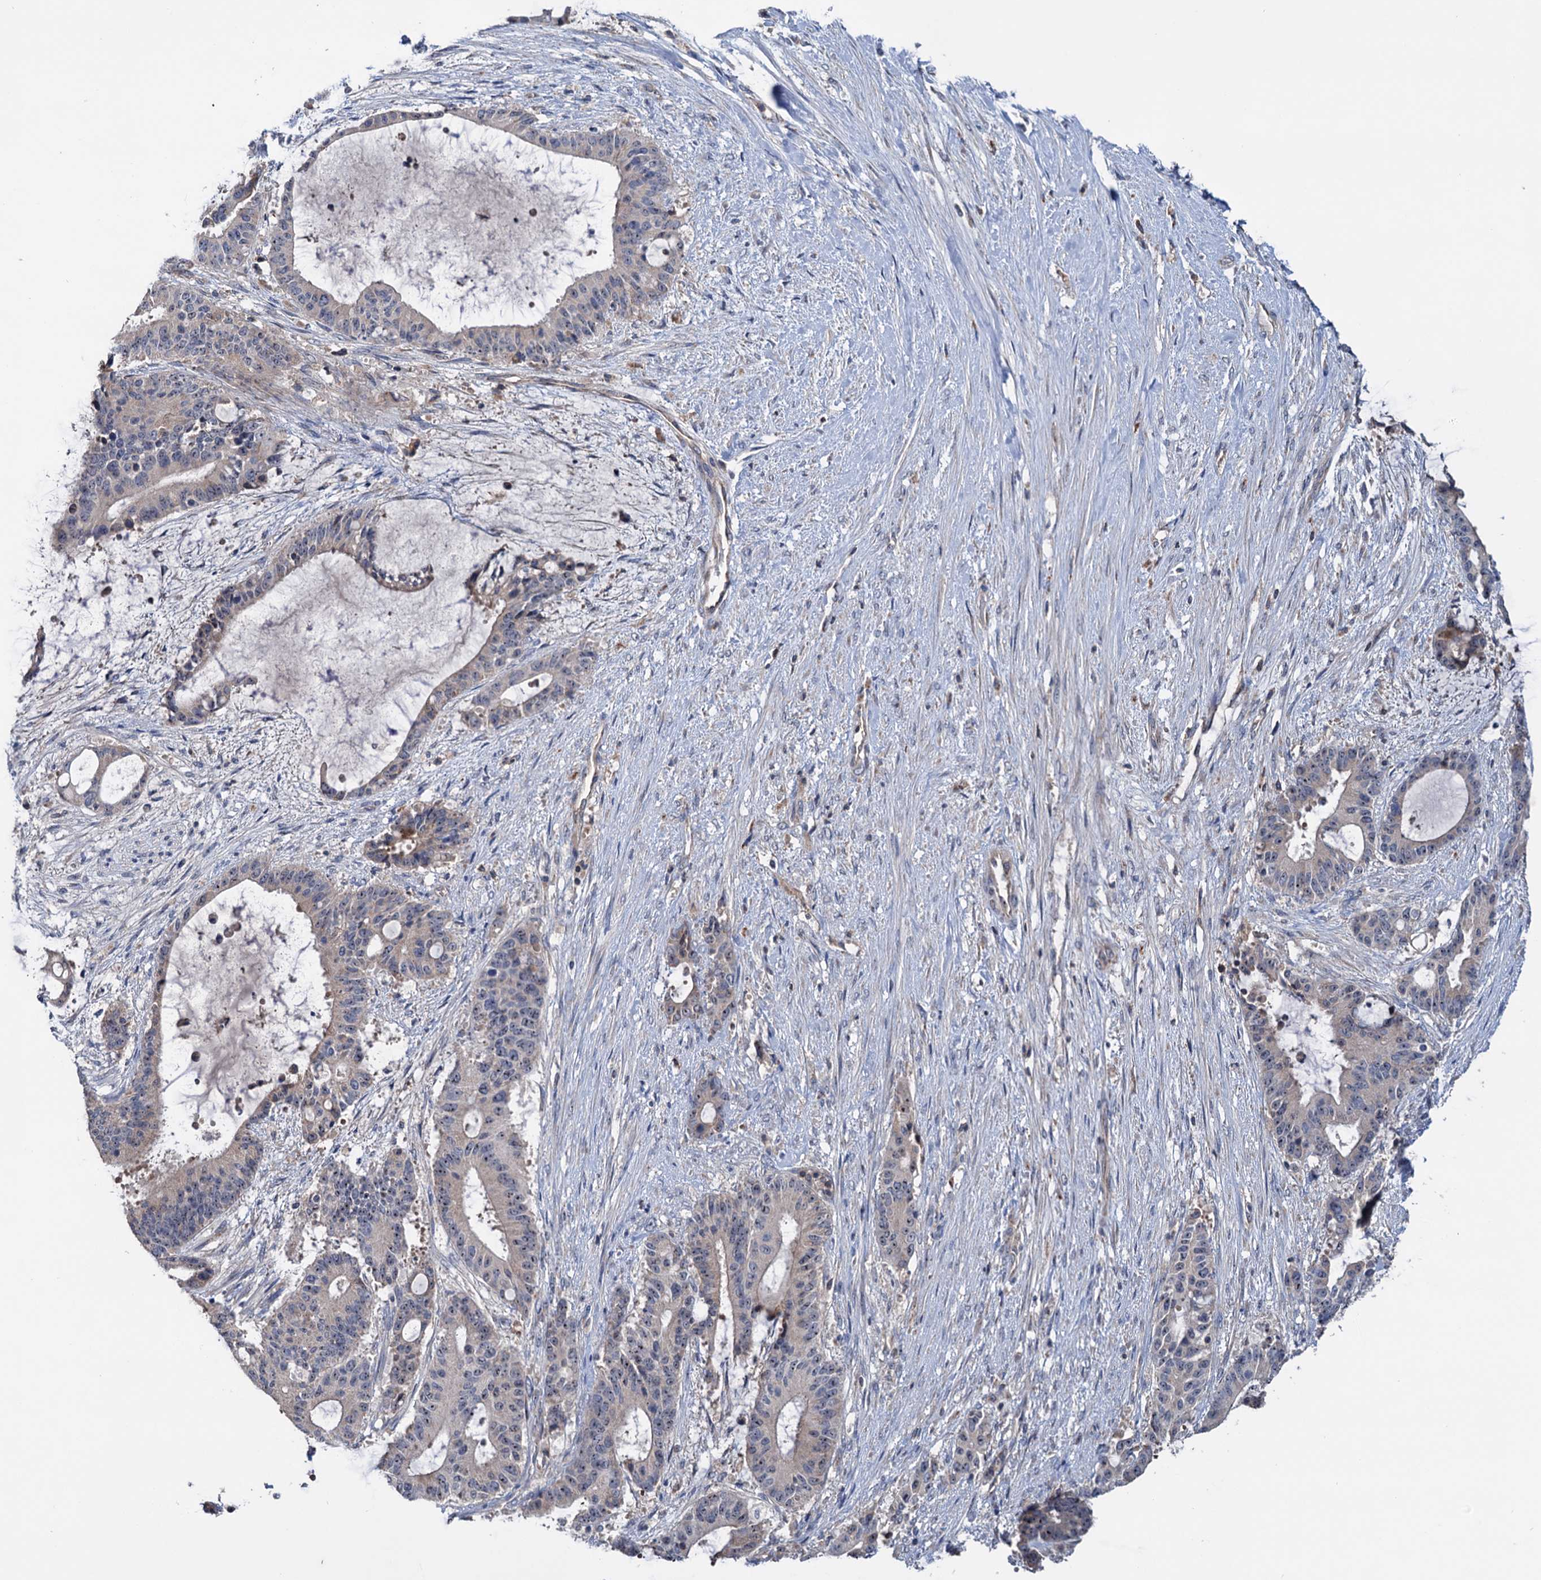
{"staining": {"intensity": "weak", "quantity": "<25%", "location": "nuclear"}, "tissue": "liver cancer", "cell_type": "Tumor cells", "image_type": "cancer", "snomed": [{"axis": "morphology", "description": "Normal tissue, NOS"}, {"axis": "morphology", "description": "Cholangiocarcinoma"}, {"axis": "topography", "description": "Liver"}, {"axis": "topography", "description": "Peripheral nerve tissue"}], "caption": "Liver cancer stained for a protein using IHC exhibits no positivity tumor cells.", "gene": "HTR3B", "patient": {"sex": "female", "age": 73}}